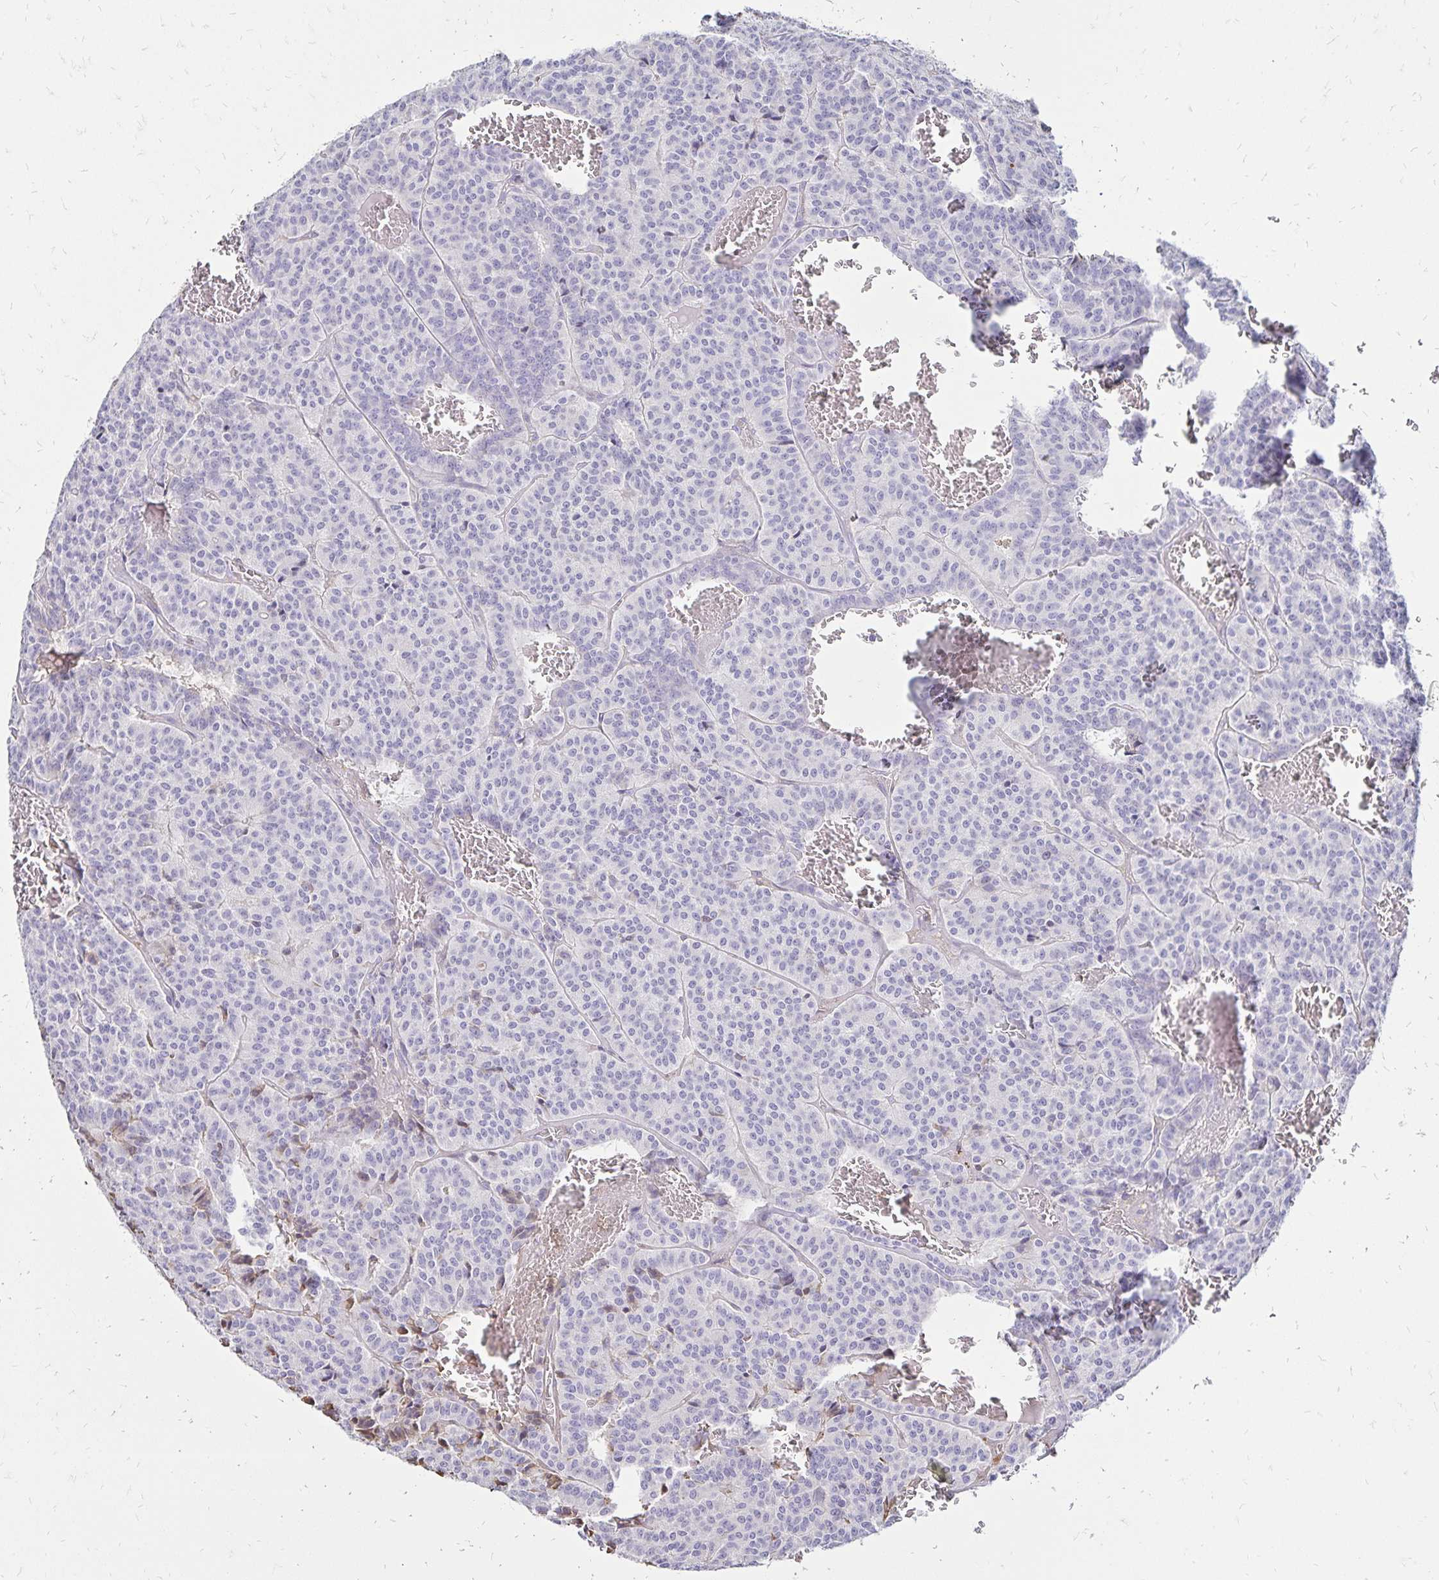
{"staining": {"intensity": "negative", "quantity": "none", "location": "none"}, "tissue": "carcinoid", "cell_type": "Tumor cells", "image_type": "cancer", "snomed": [{"axis": "morphology", "description": "Carcinoid, malignant, NOS"}, {"axis": "topography", "description": "Lung"}], "caption": "A histopathology image of carcinoid (malignant) stained for a protein displays no brown staining in tumor cells.", "gene": "KISS1", "patient": {"sex": "male", "age": 70}}